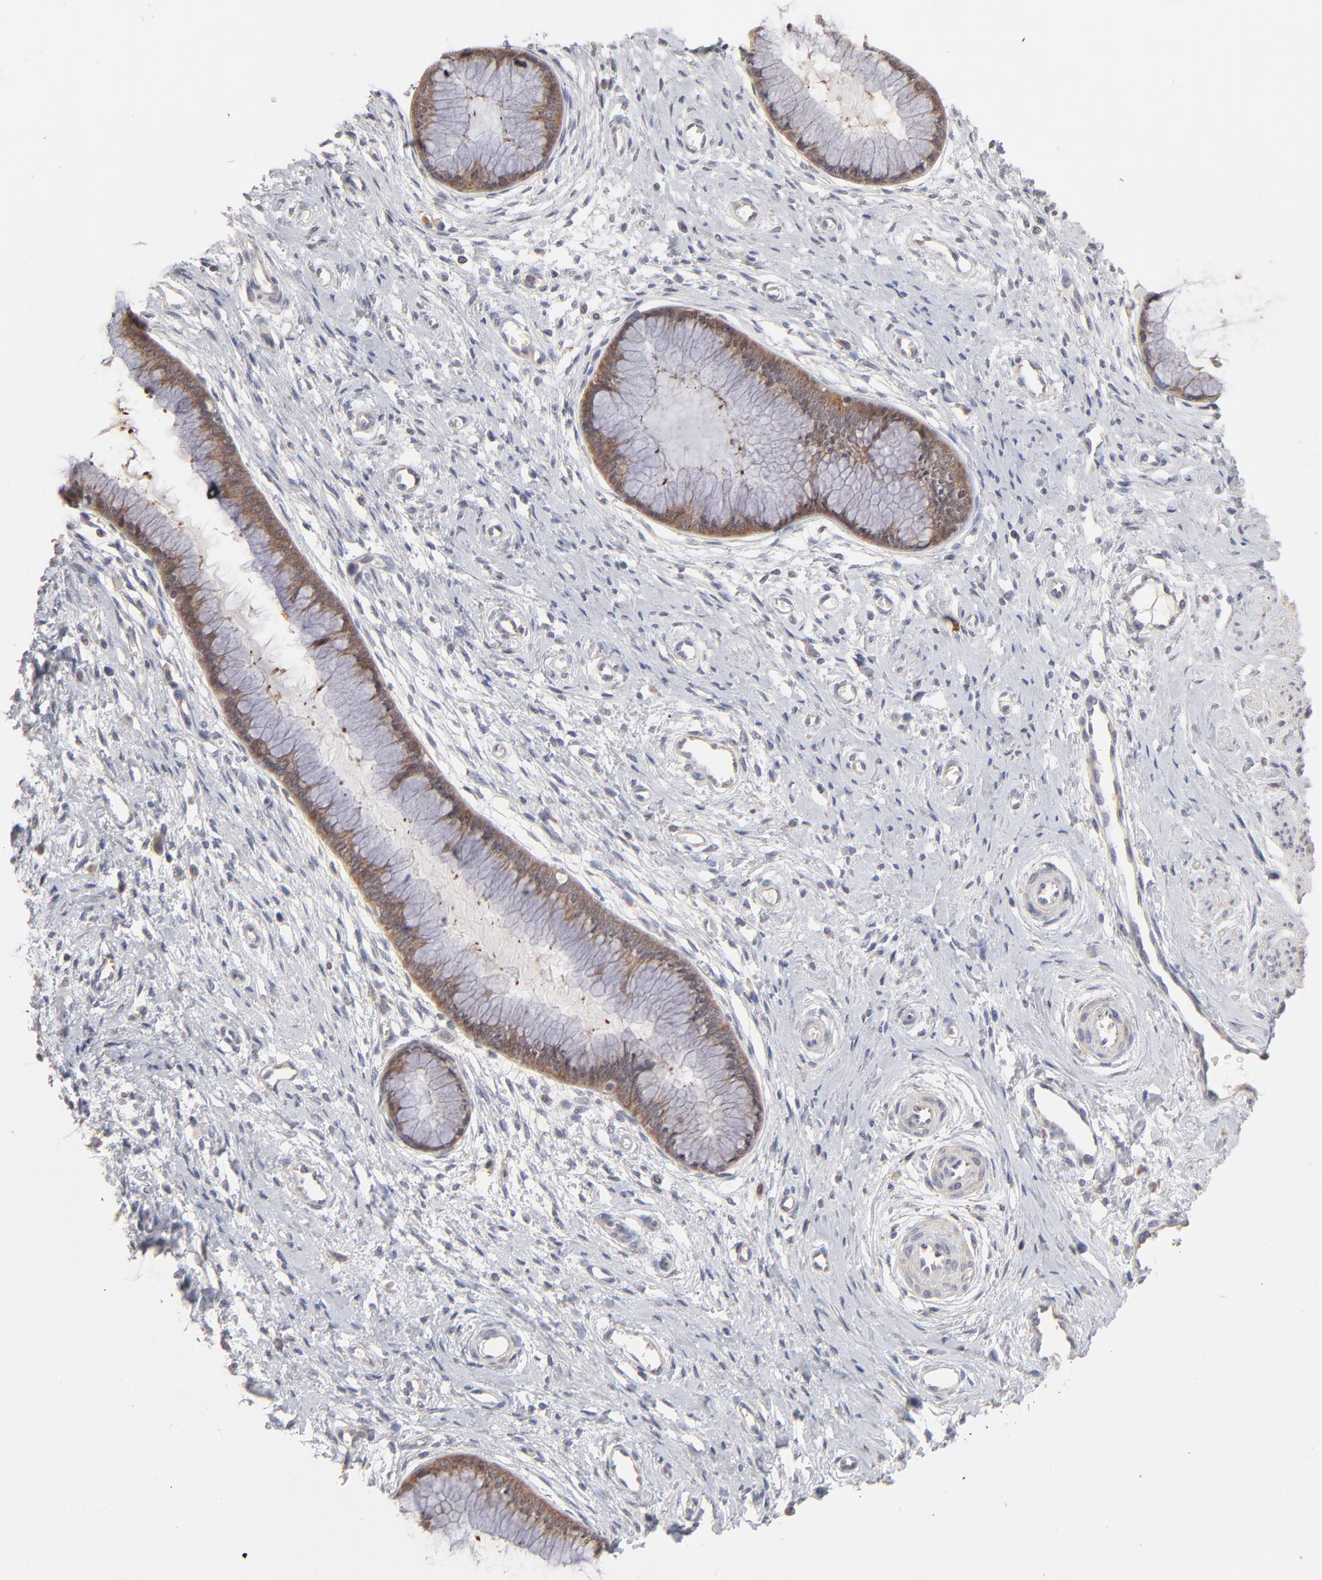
{"staining": {"intensity": "moderate", "quantity": ">75%", "location": "cytoplasmic/membranous"}, "tissue": "cervix", "cell_type": "Glandular cells", "image_type": "normal", "snomed": [{"axis": "morphology", "description": "Normal tissue, NOS"}, {"axis": "topography", "description": "Cervix"}], "caption": "IHC of benign human cervix exhibits medium levels of moderate cytoplasmic/membranous staining in approximately >75% of glandular cells.", "gene": "IVNS1ABP", "patient": {"sex": "female", "age": 55}}